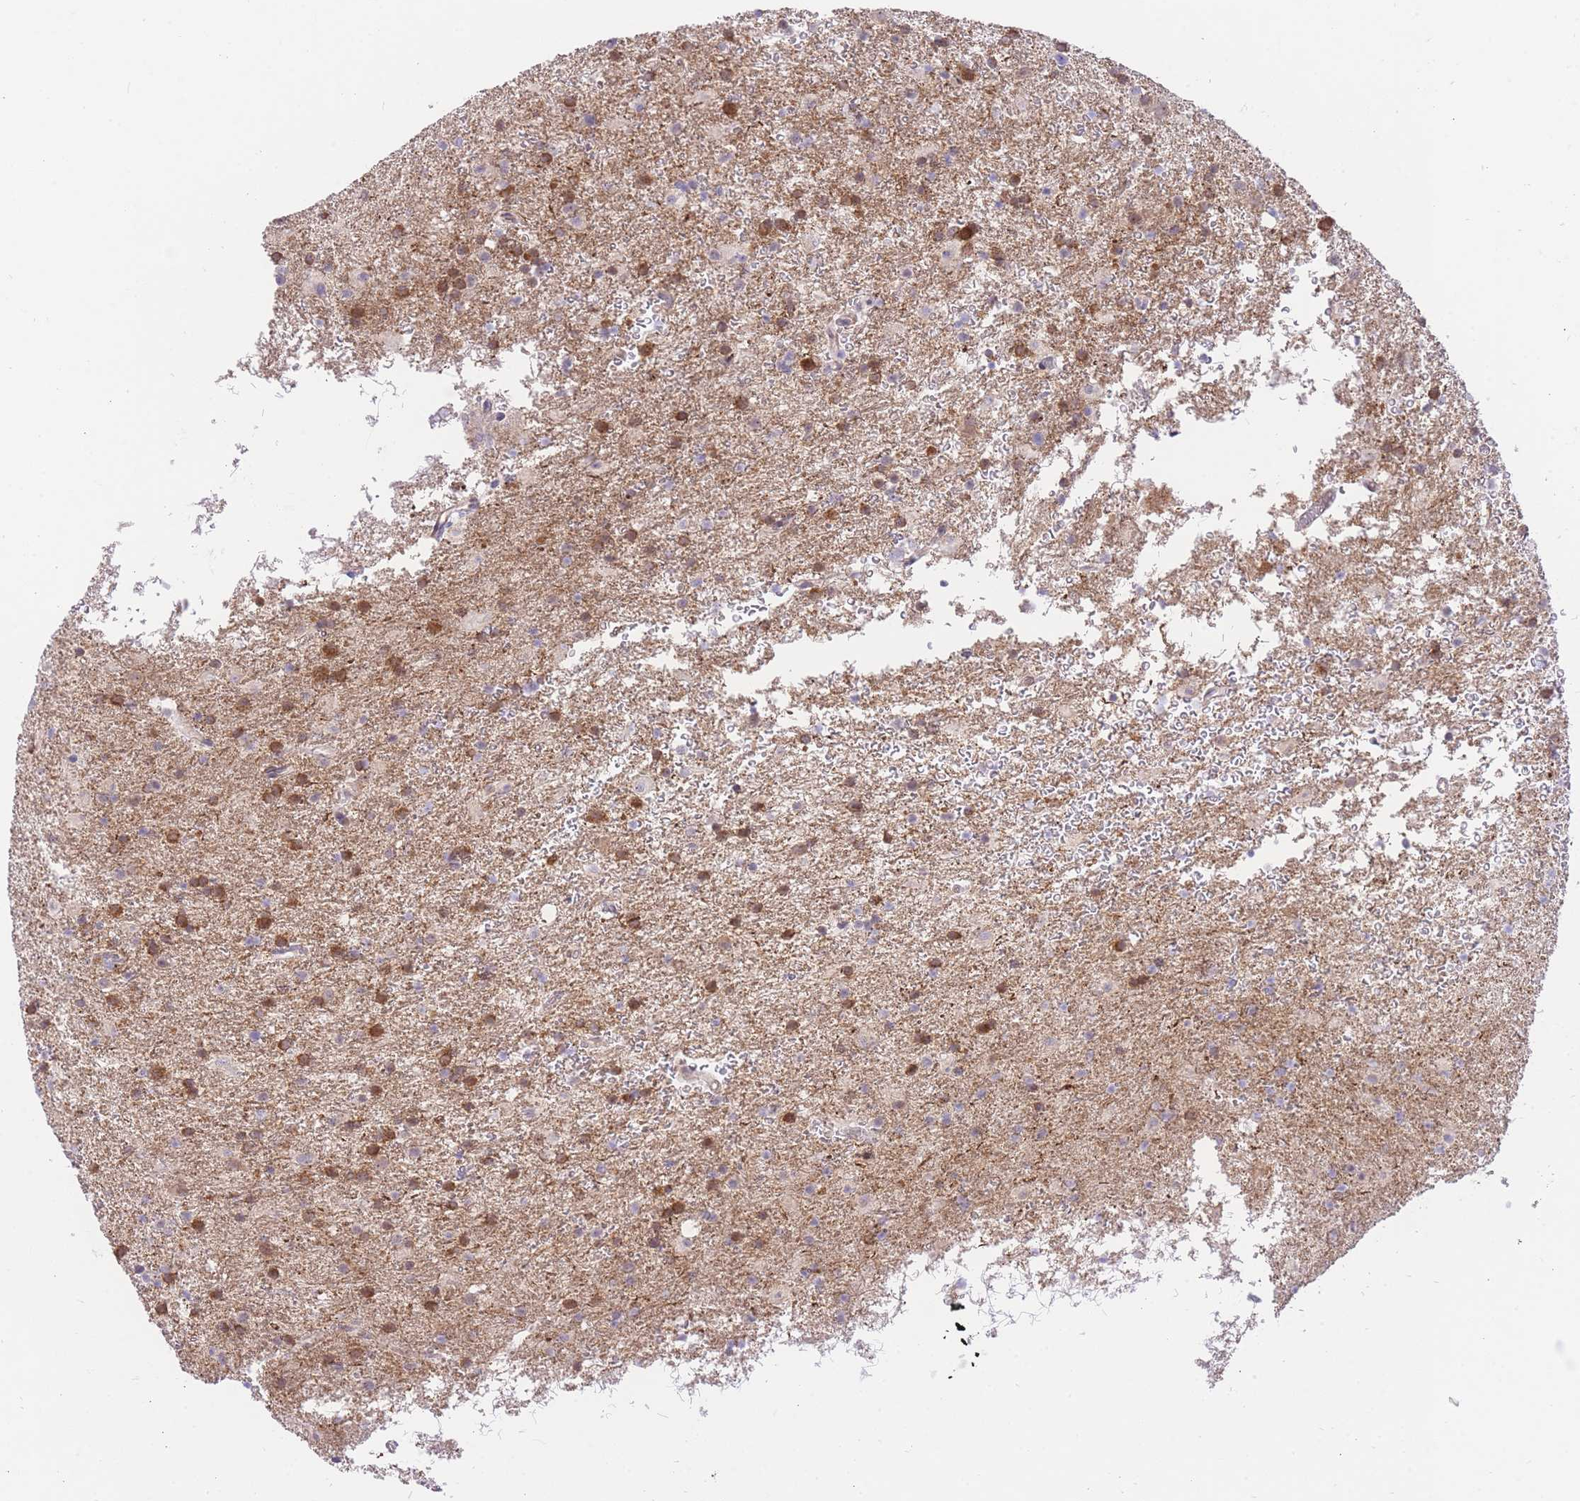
{"staining": {"intensity": "moderate", "quantity": ">75%", "location": "nuclear"}, "tissue": "glioma", "cell_type": "Tumor cells", "image_type": "cancer", "snomed": [{"axis": "morphology", "description": "Glioma, malignant, Low grade"}, {"axis": "topography", "description": "Brain"}], "caption": "Protein analysis of low-grade glioma (malignant) tissue exhibits moderate nuclear positivity in about >75% of tumor cells. (IHC, brightfield microscopy, high magnification).", "gene": "STK39", "patient": {"sex": "male", "age": 65}}